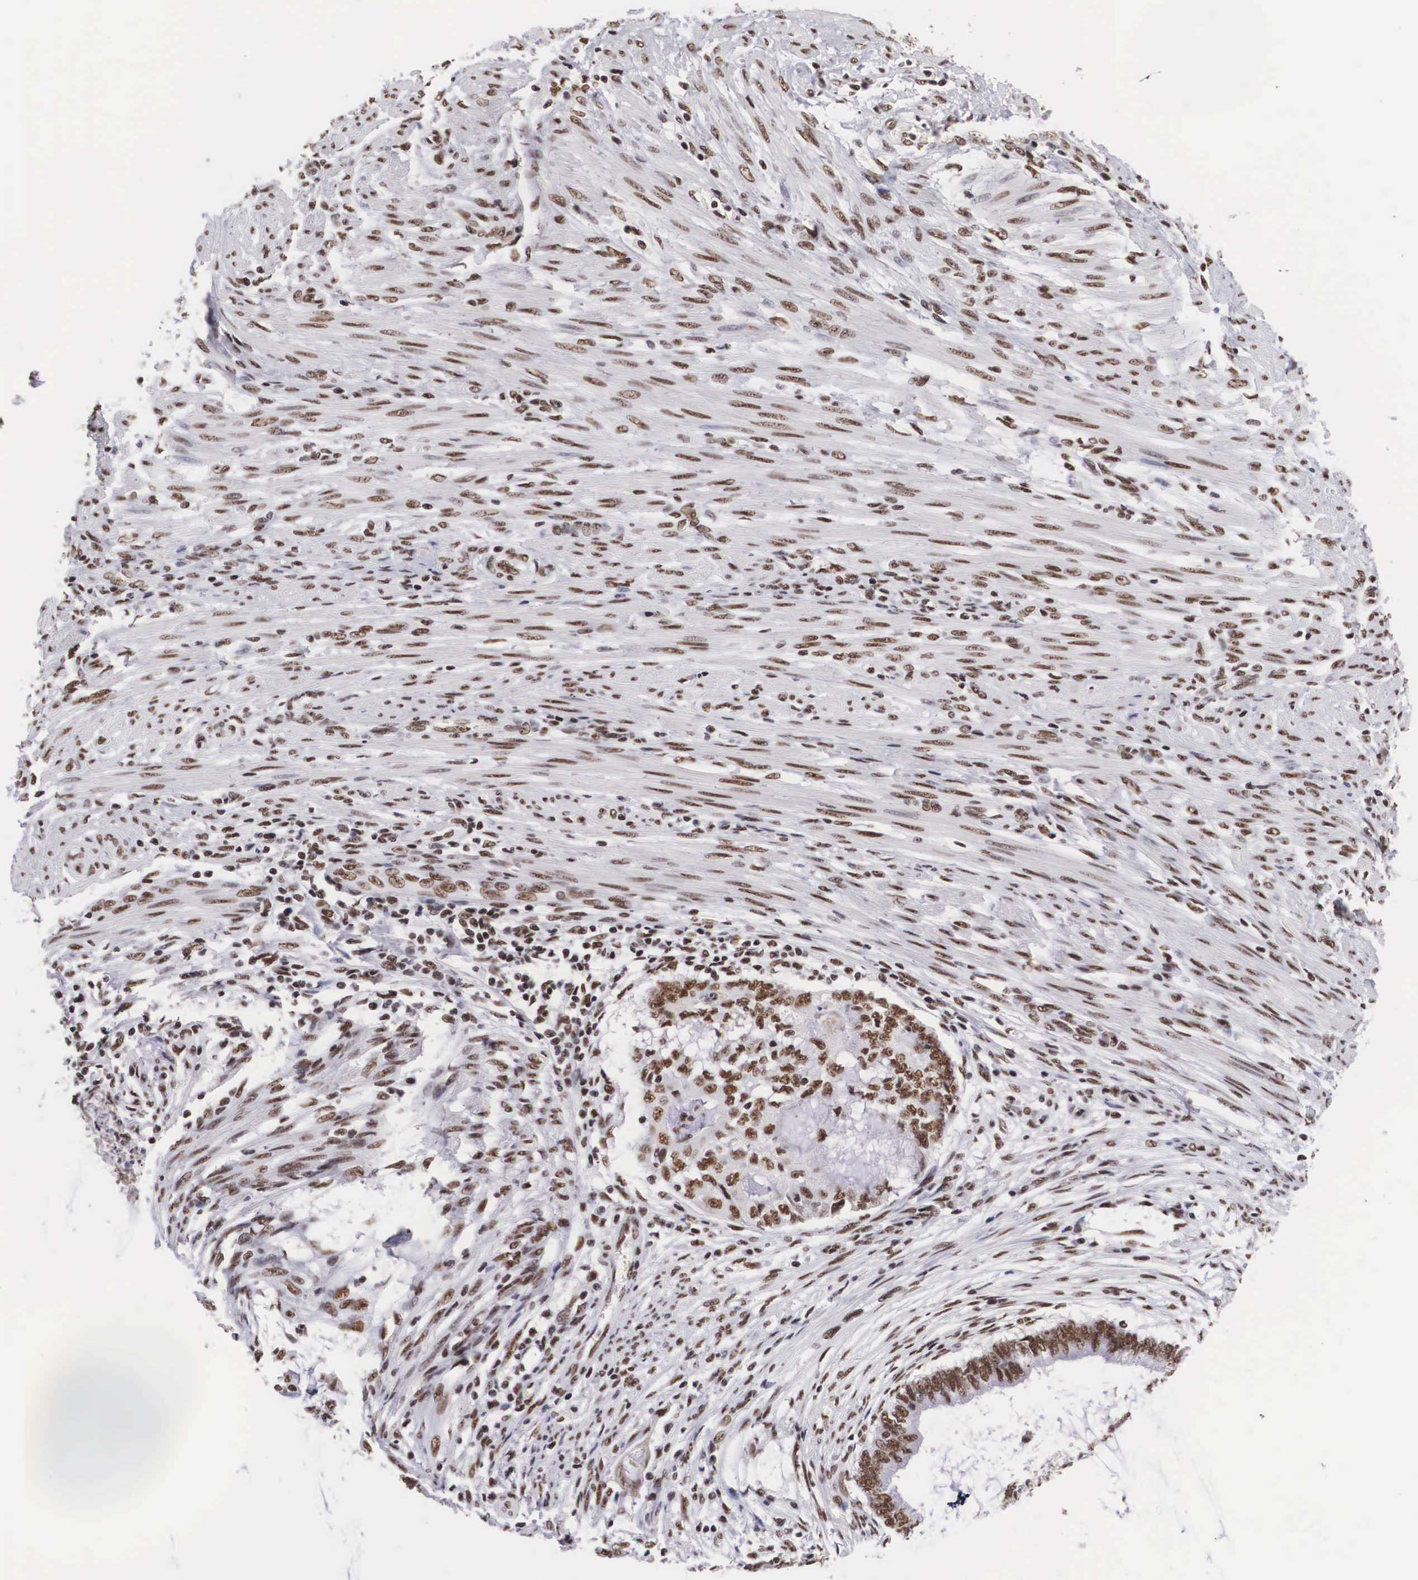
{"staining": {"intensity": "moderate", "quantity": ">75%", "location": "nuclear"}, "tissue": "endometrial cancer", "cell_type": "Tumor cells", "image_type": "cancer", "snomed": [{"axis": "morphology", "description": "Adenocarcinoma, NOS"}, {"axis": "topography", "description": "Endometrium"}], "caption": "Immunohistochemical staining of adenocarcinoma (endometrial) displays moderate nuclear protein expression in approximately >75% of tumor cells. Nuclei are stained in blue.", "gene": "SF3A1", "patient": {"sex": "female", "age": 63}}